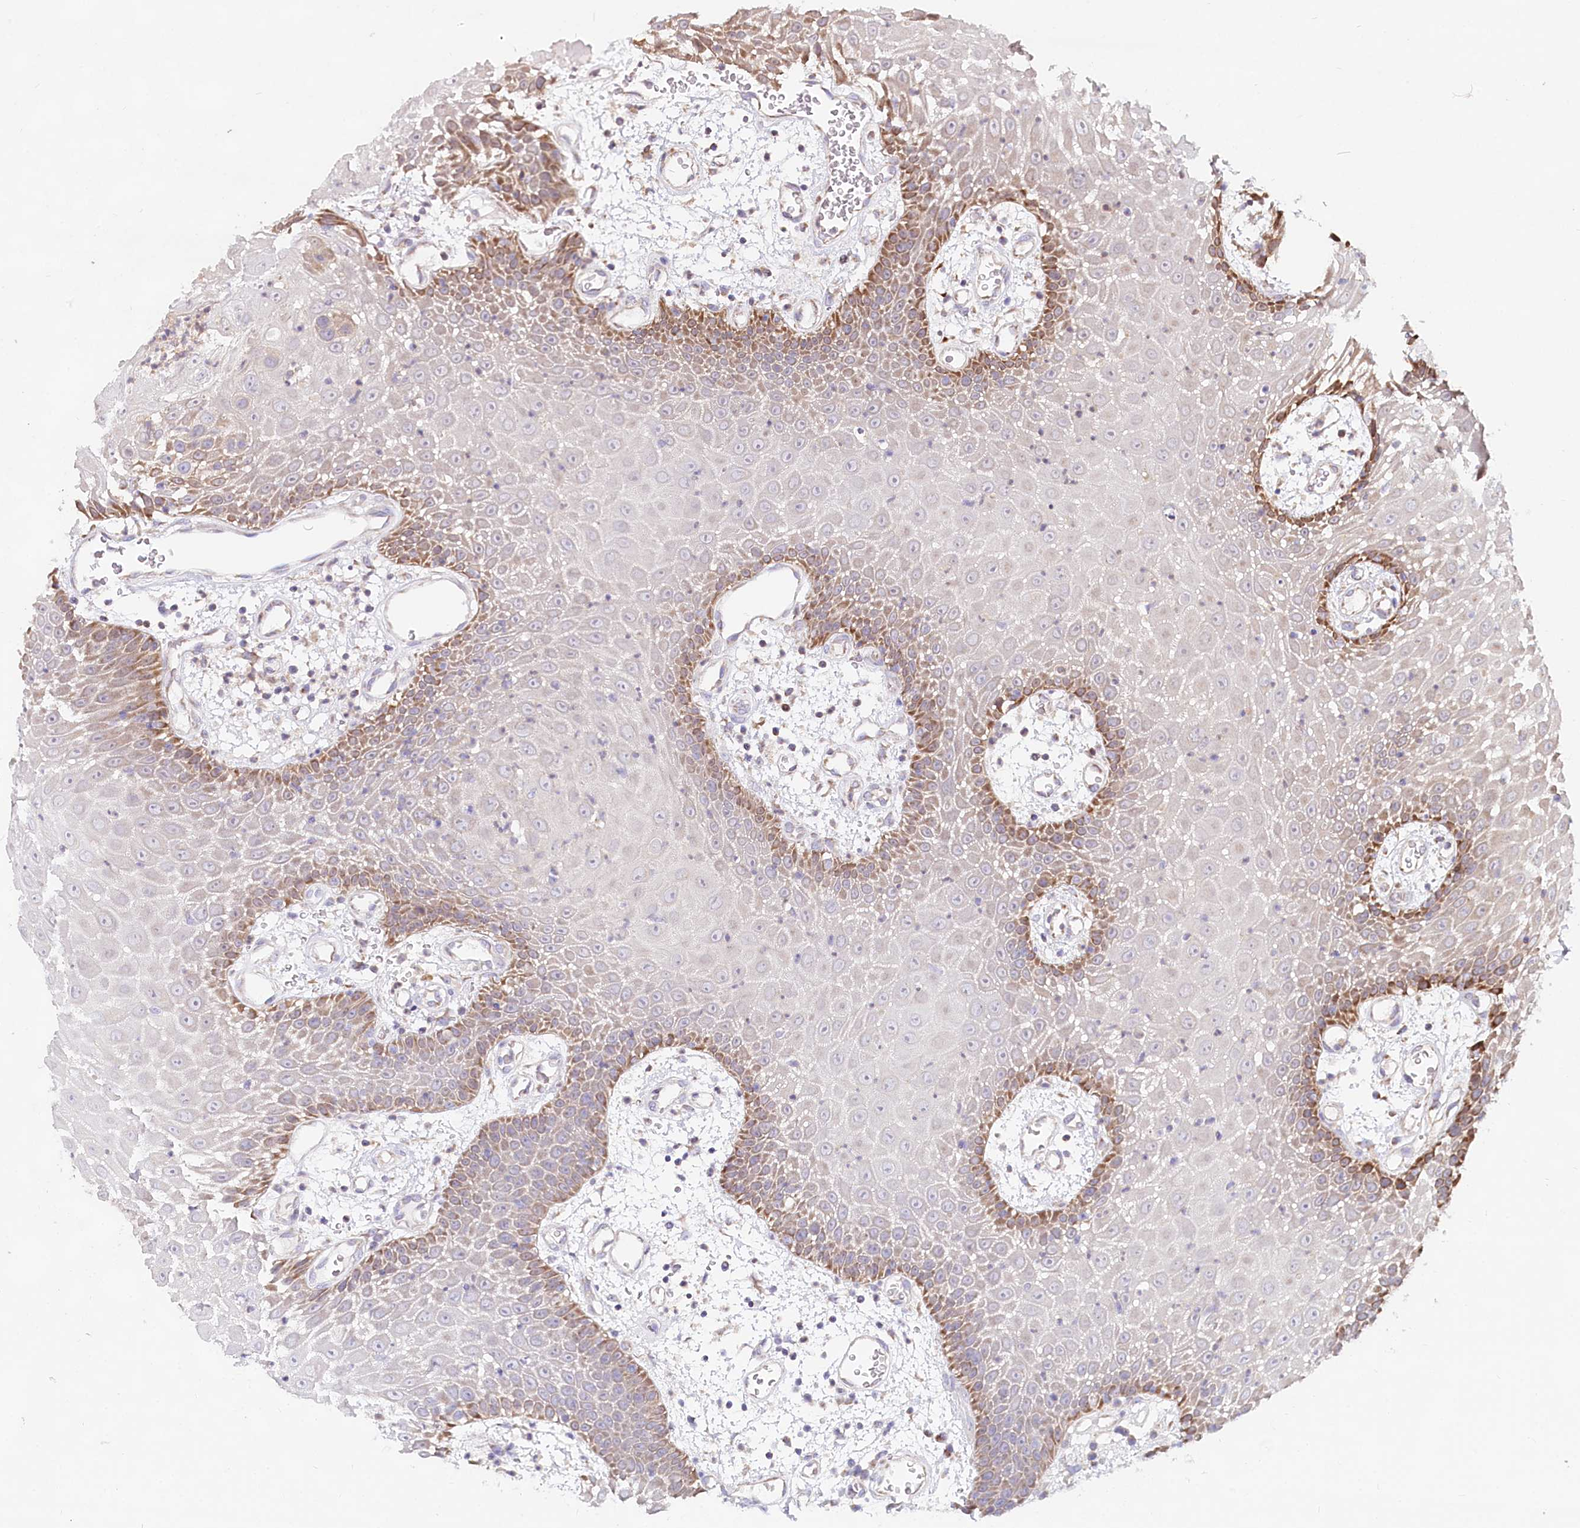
{"staining": {"intensity": "moderate", "quantity": "25%-75%", "location": "cytoplasmic/membranous"}, "tissue": "oral mucosa", "cell_type": "Squamous epithelial cells", "image_type": "normal", "snomed": [{"axis": "morphology", "description": "Normal tissue, NOS"}, {"axis": "topography", "description": "Skeletal muscle"}, {"axis": "topography", "description": "Oral tissue"}, {"axis": "topography", "description": "Salivary gland"}, {"axis": "topography", "description": "Peripheral nerve tissue"}], "caption": "This micrograph displays immunohistochemistry staining of benign human oral mucosa, with medium moderate cytoplasmic/membranous positivity in approximately 25%-75% of squamous epithelial cells.", "gene": "TASOR2", "patient": {"sex": "male", "age": 54}}